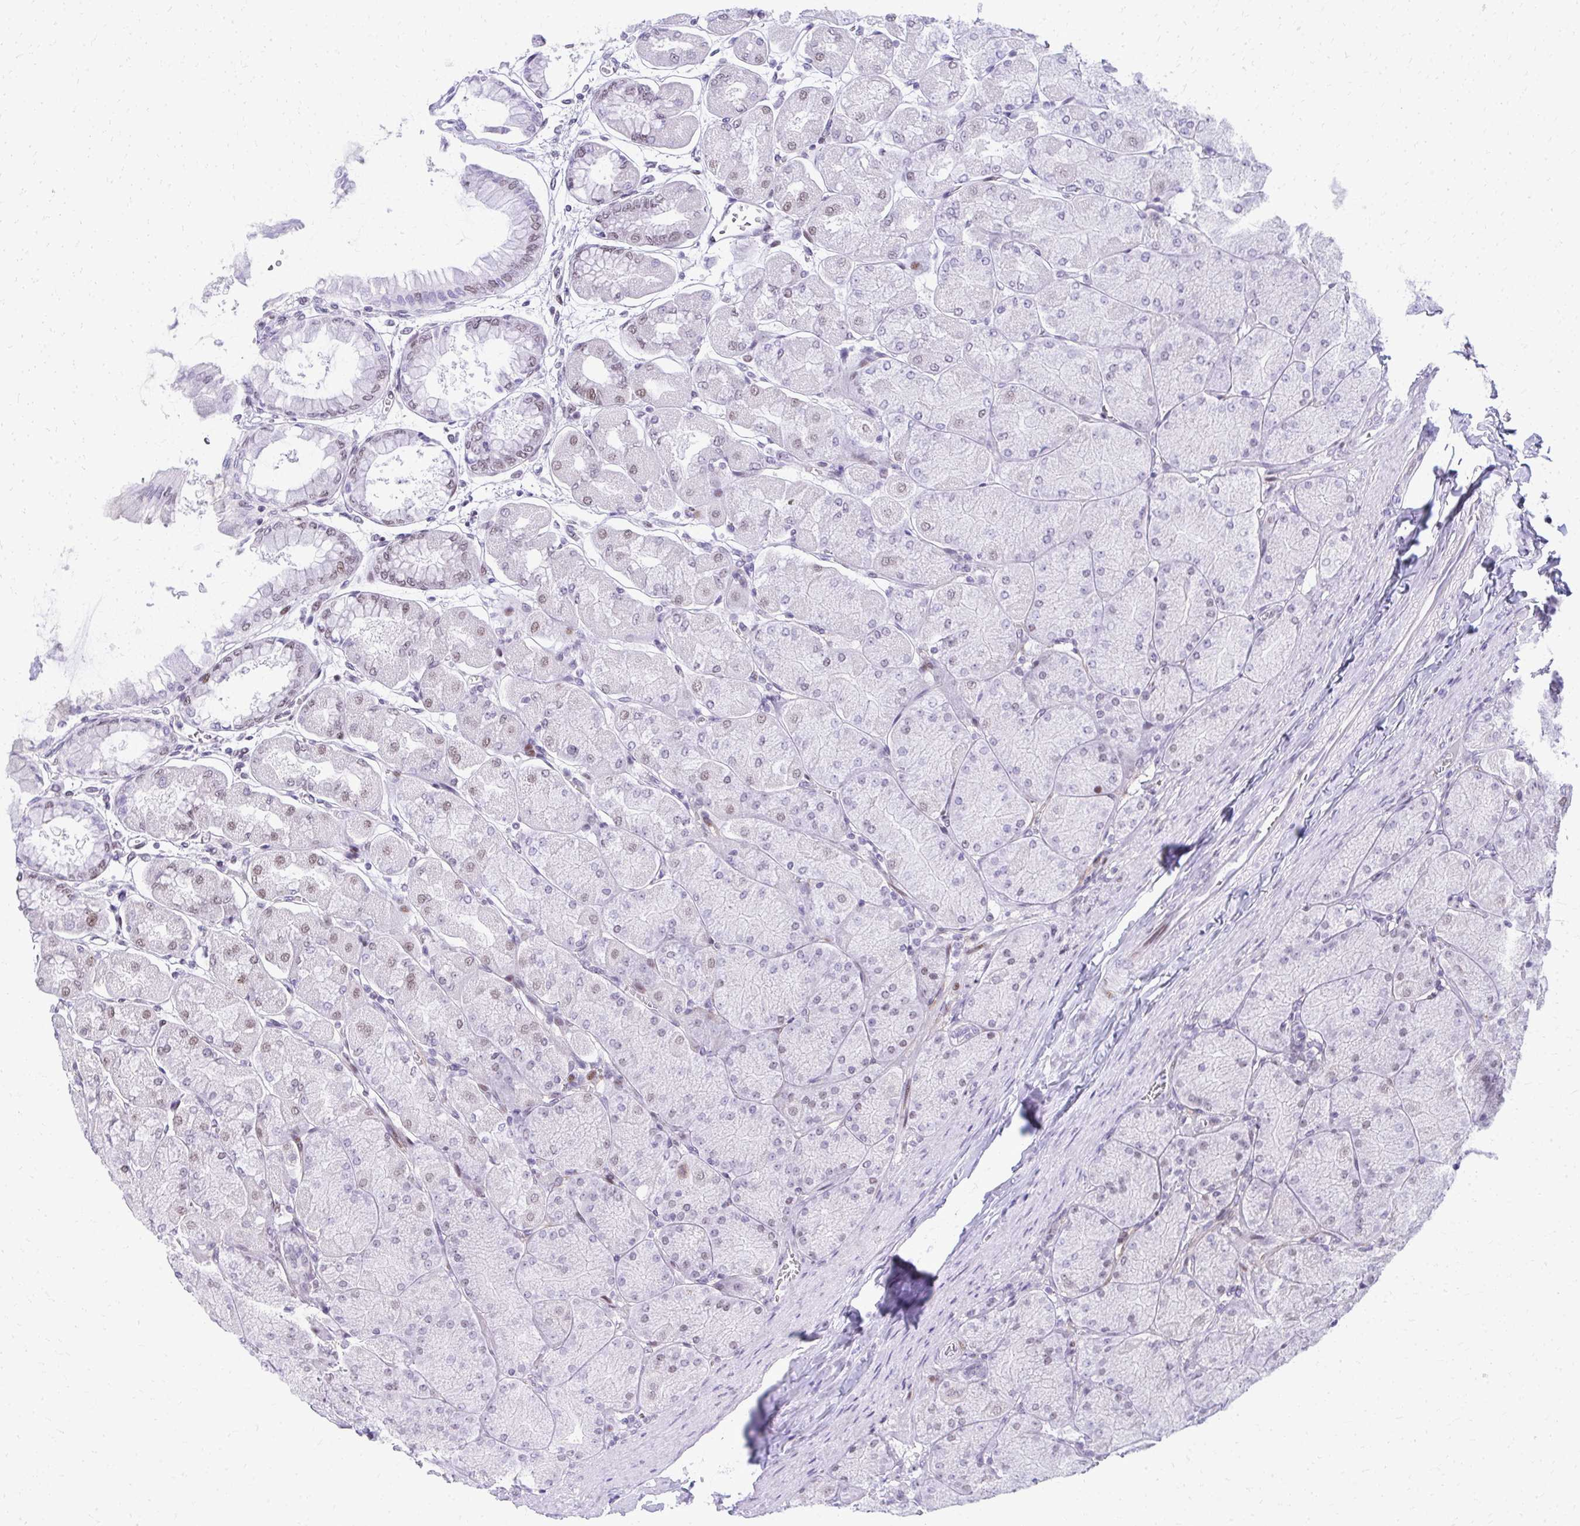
{"staining": {"intensity": "moderate", "quantity": "25%-75%", "location": "nuclear"}, "tissue": "stomach", "cell_type": "Glandular cells", "image_type": "normal", "snomed": [{"axis": "morphology", "description": "Normal tissue, NOS"}, {"axis": "topography", "description": "Stomach, upper"}], "caption": "Immunohistochemistry image of unremarkable human stomach stained for a protein (brown), which demonstrates medium levels of moderate nuclear expression in approximately 25%-75% of glandular cells.", "gene": "GLDN", "patient": {"sex": "female", "age": 56}}